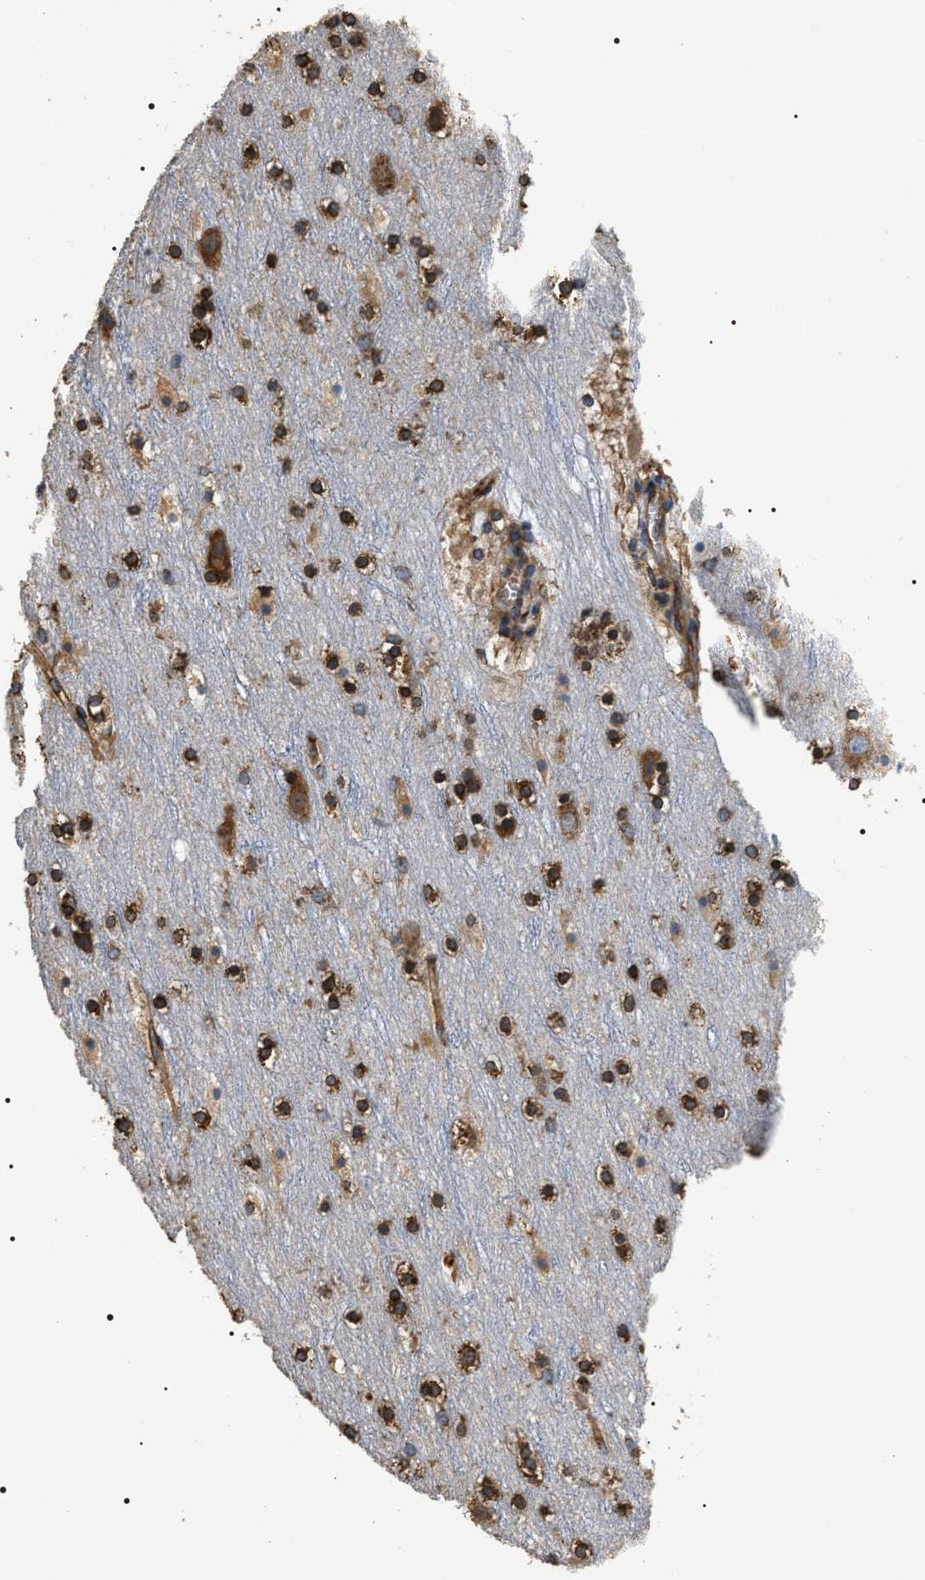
{"staining": {"intensity": "strong", "quantity": ">75%", "location": "cytoplasmic/membranous"}, "tissue": "cerebral cortex", "cell_type": "Endothelial cells", "image_type": "normal", "snomed": [{"axis": "morphology", "description": "Normal tissue, NOS"}, {"axis": "topography", "description": "Cerebral cortex"}], "caption": "Cerebral cortex stained with IHC exhibits strong cytoplasmic/membranous staining in approximately >75% of endothelial cells. Nuclei are stained in blue.", "gene": "KTN1", "patient": {"sex": "male", "age": 45}}